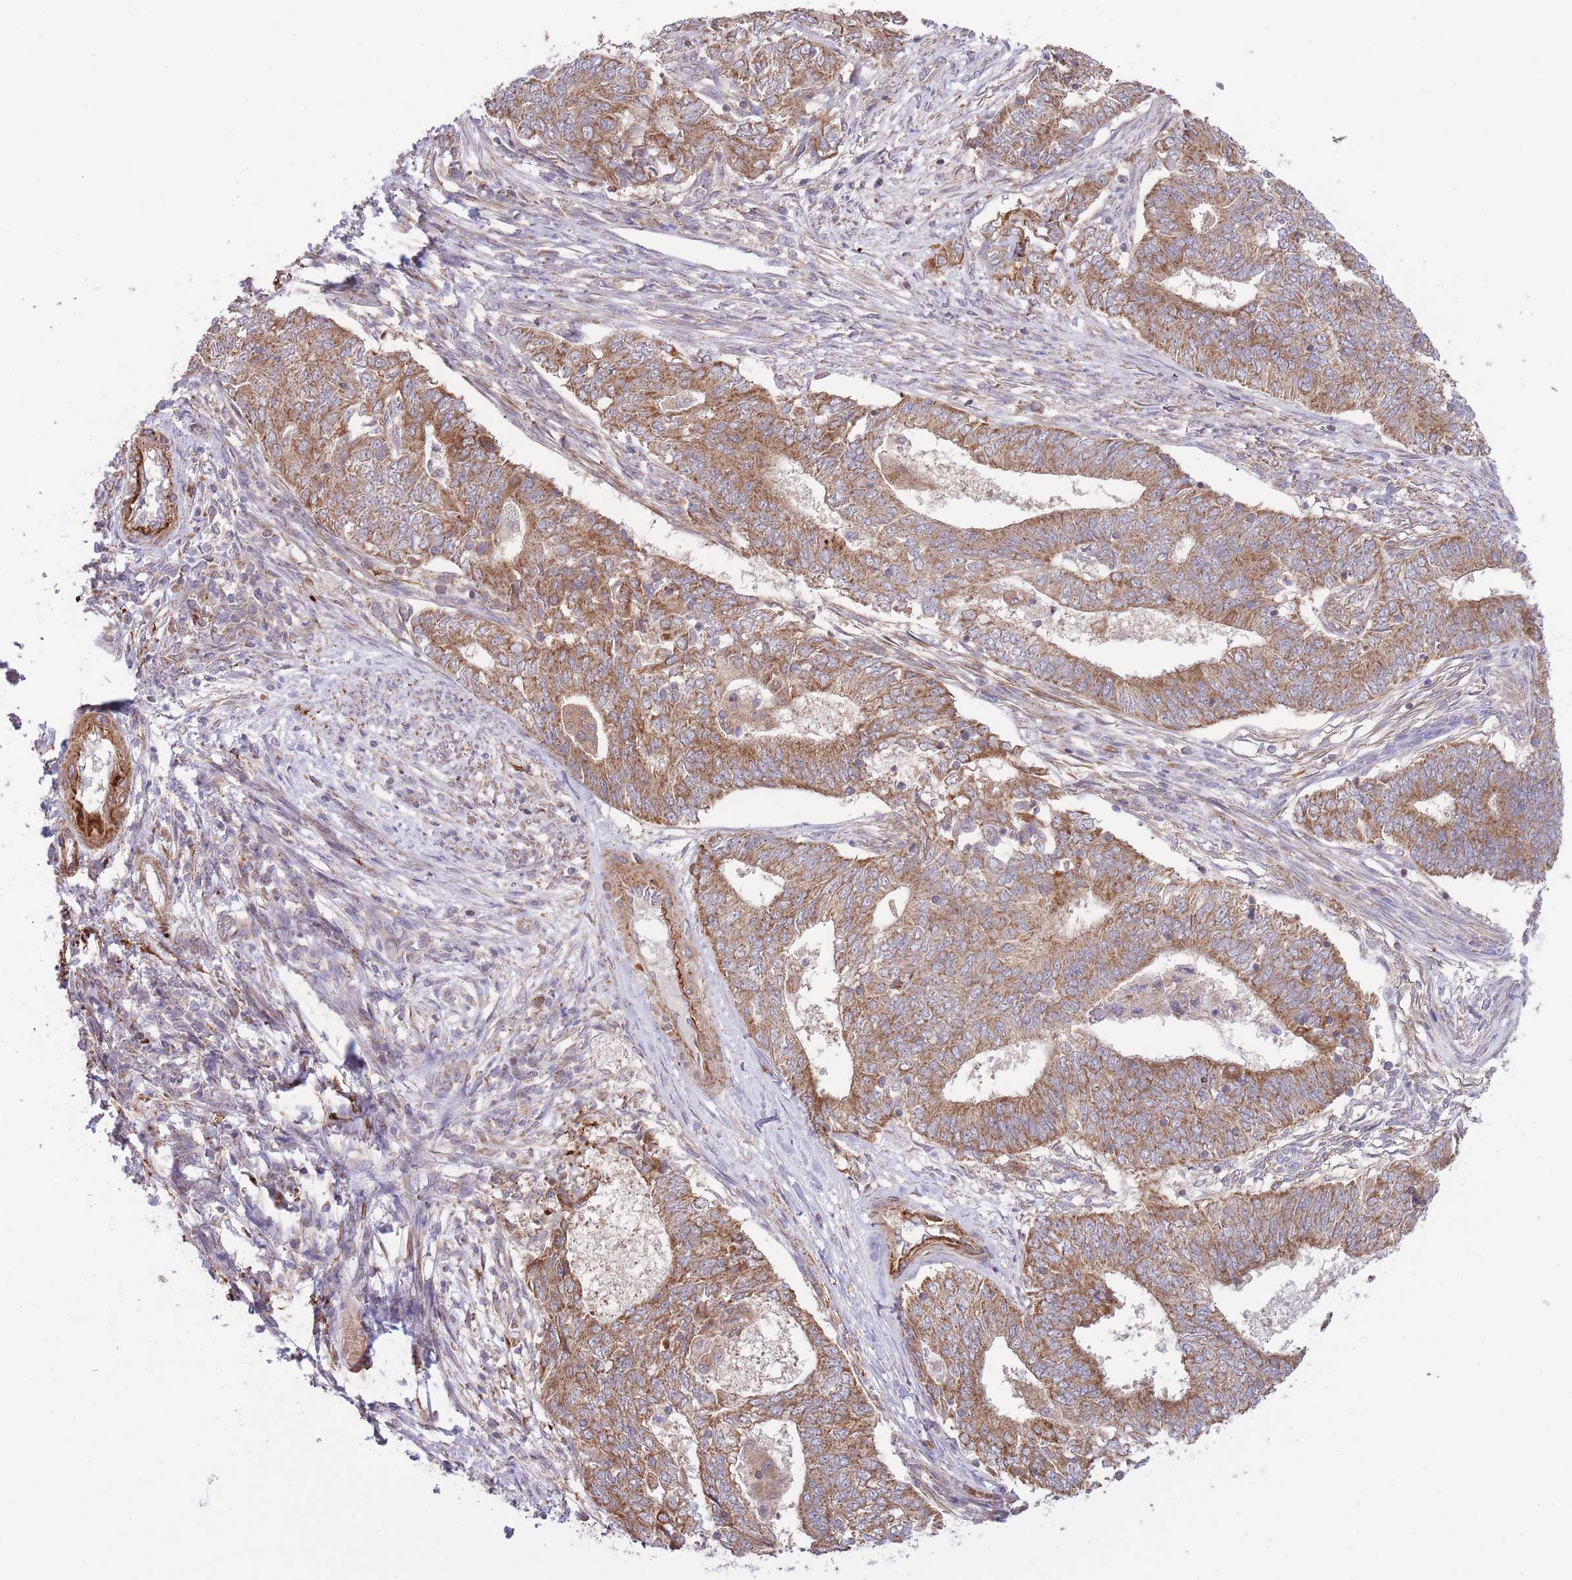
{"staining": {"intensity": "moderate", "quantity": ">75%", "location": "cytoplasmic/membranous"}, "tissue": "endometrial cancer", "cell_type": "Tumor cells", "image_type": "cancer", "snomed": [{"axis": "morphology", "description": "Adenocarcinoma, NOS"}, {"axis": "topography", "description": "Endometrium"}], "caption": "A high-resolution photomicrograph shows immunohistochemistry (IHC) staining of adenocarcinoma (endometrial), which reveals moderate cytoplasmic/membranous positivity in approximately >75% of tumor cells. The staining is performed using DAB brown chromogen to label protein expression. The nuclei are counter-stained blue using hematoxylin.", "gene": "ATP13A2", "patient": {"sex": "female", "age": 62}}